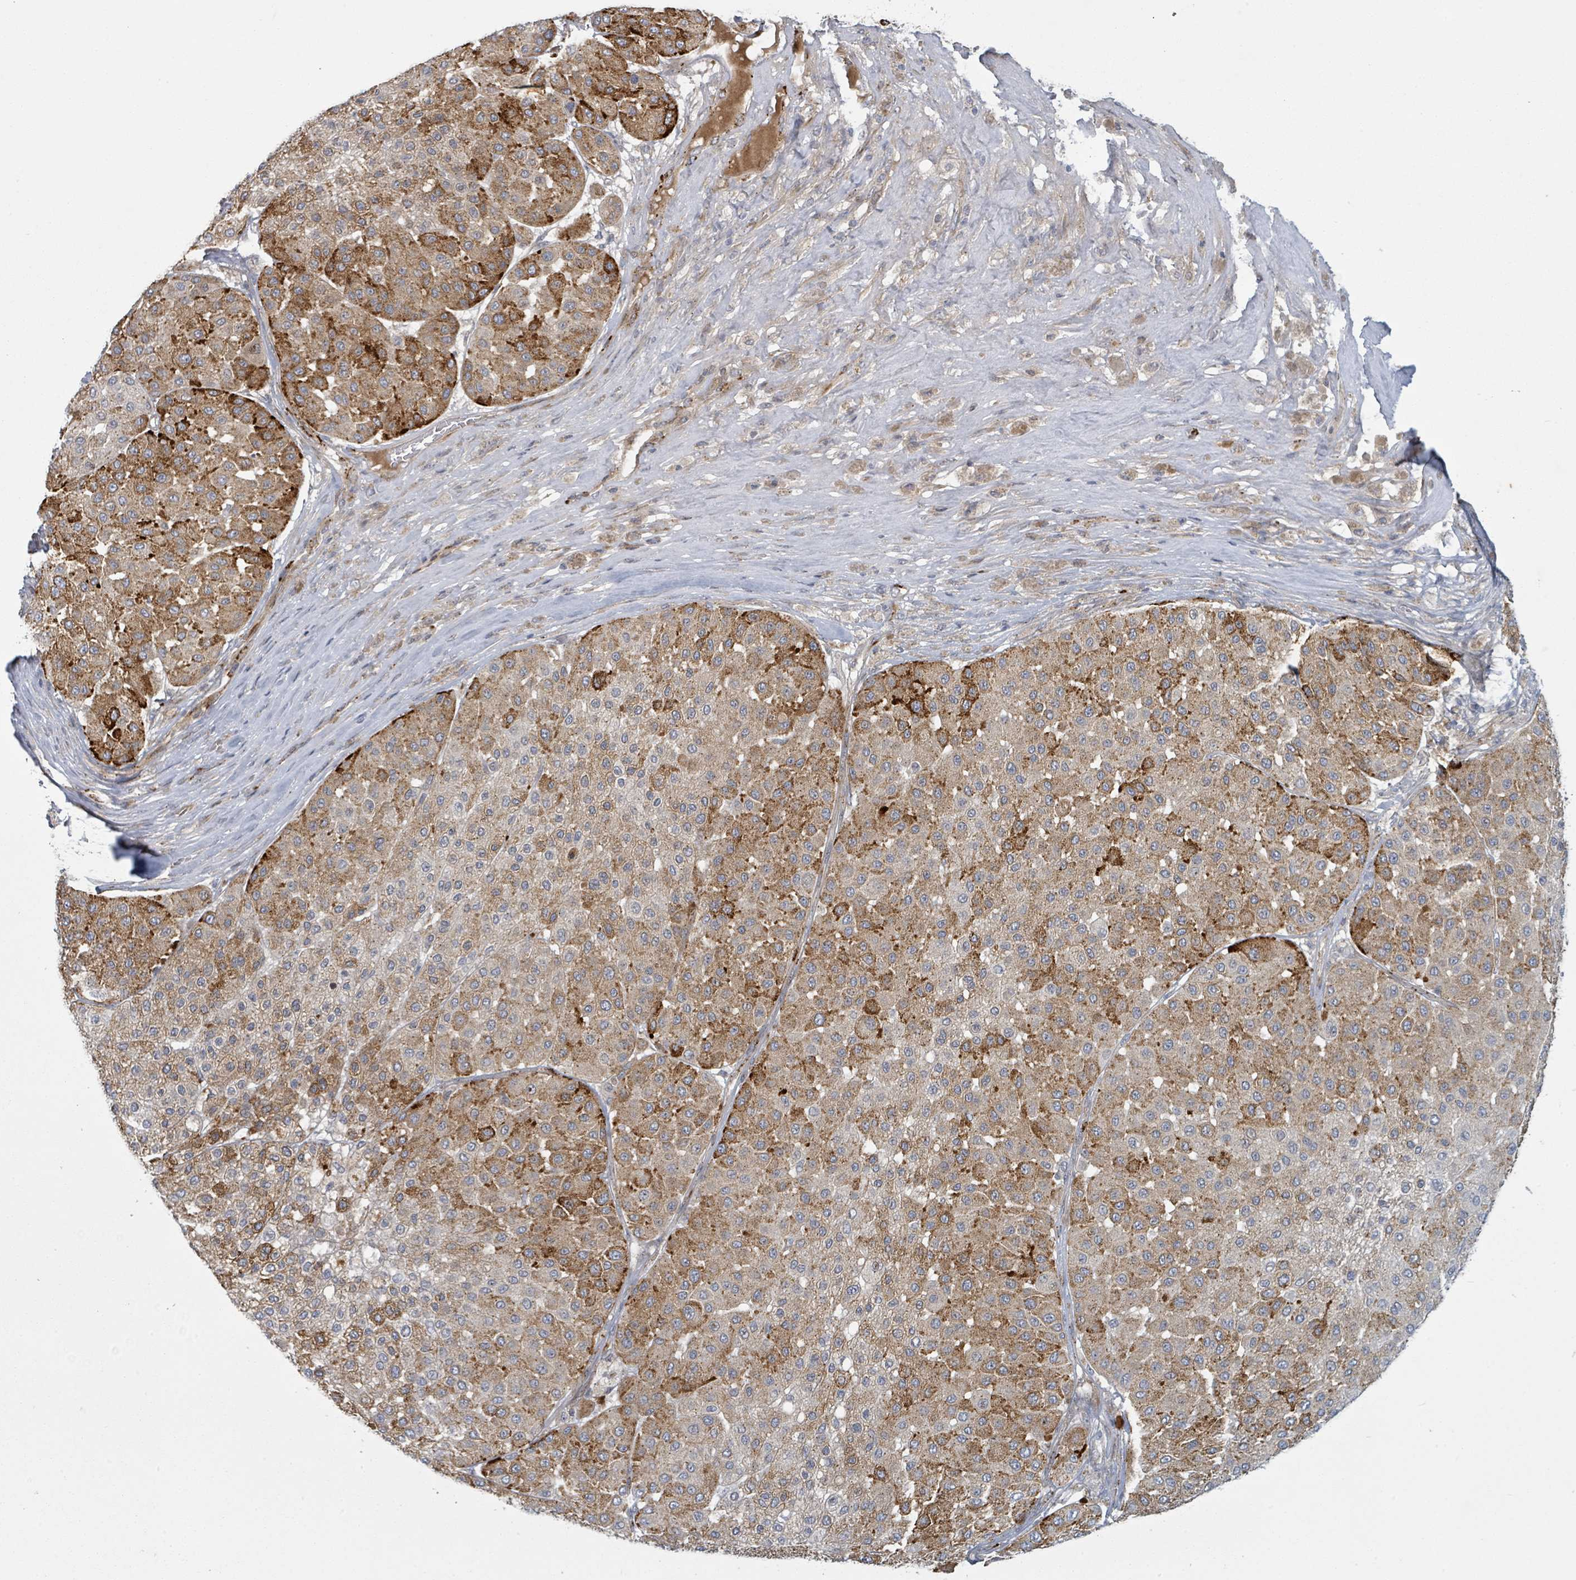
{"staining": {"intensity": "strong", "quantity": "<25%", "location": "cytoplasmic/membranous"}, "tissue": "melanoma", "cell_type": "Tumor cells", "image_type": "cancer", "snomed": [{"axis": "morphology", "description": "Malignant melanoma, Metastatic site"}, {"axis": "topography", "description": "Smooth muscle"}], "caption": "This is a micrograph of IHC staining of malignant melanoma (metastatic site), which shows strong staining in the cytoplasmic/membranous of tumor cells.", "gene": "COL5A3", "patient": {"sex": "male", "age": 41}}